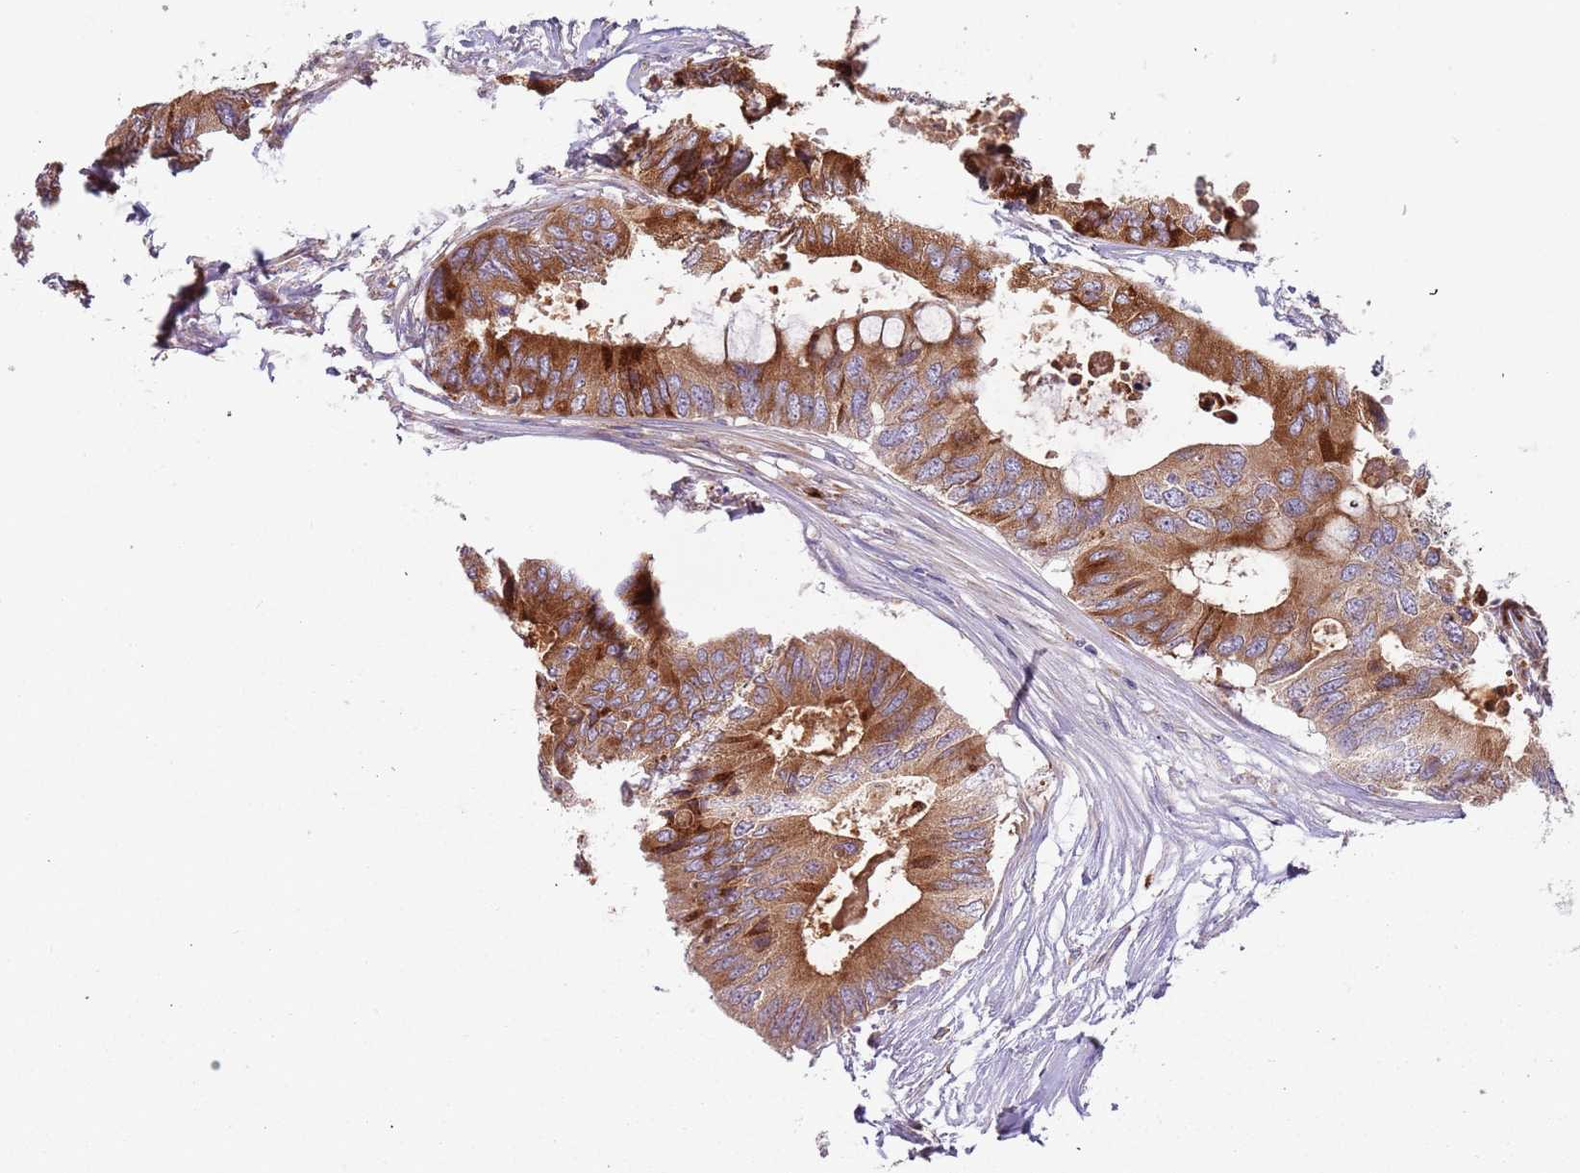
{"staining": {"intensity": "strong", "quantity": ">75%", "location": "cytoplasmic/membranous"}, "tissue": "colorectal cancer", "cell_type": "Tumor cells", "image_type": "cancer", "snomed": [{"axis": "morphology", "description": "Adenocarcinoma, NOS"}, {"axis": "topography", "description": "Colon"}], "caption": "High-power microscopy captured an immunohistochemistry (IHC) photomicrograph of colorectal cancer, revealing strong cytoplasmic/membranous staining in about >75% of tumor cells.", "gene": "VWCE", "patient": {"sex": "male", "age": 71}}